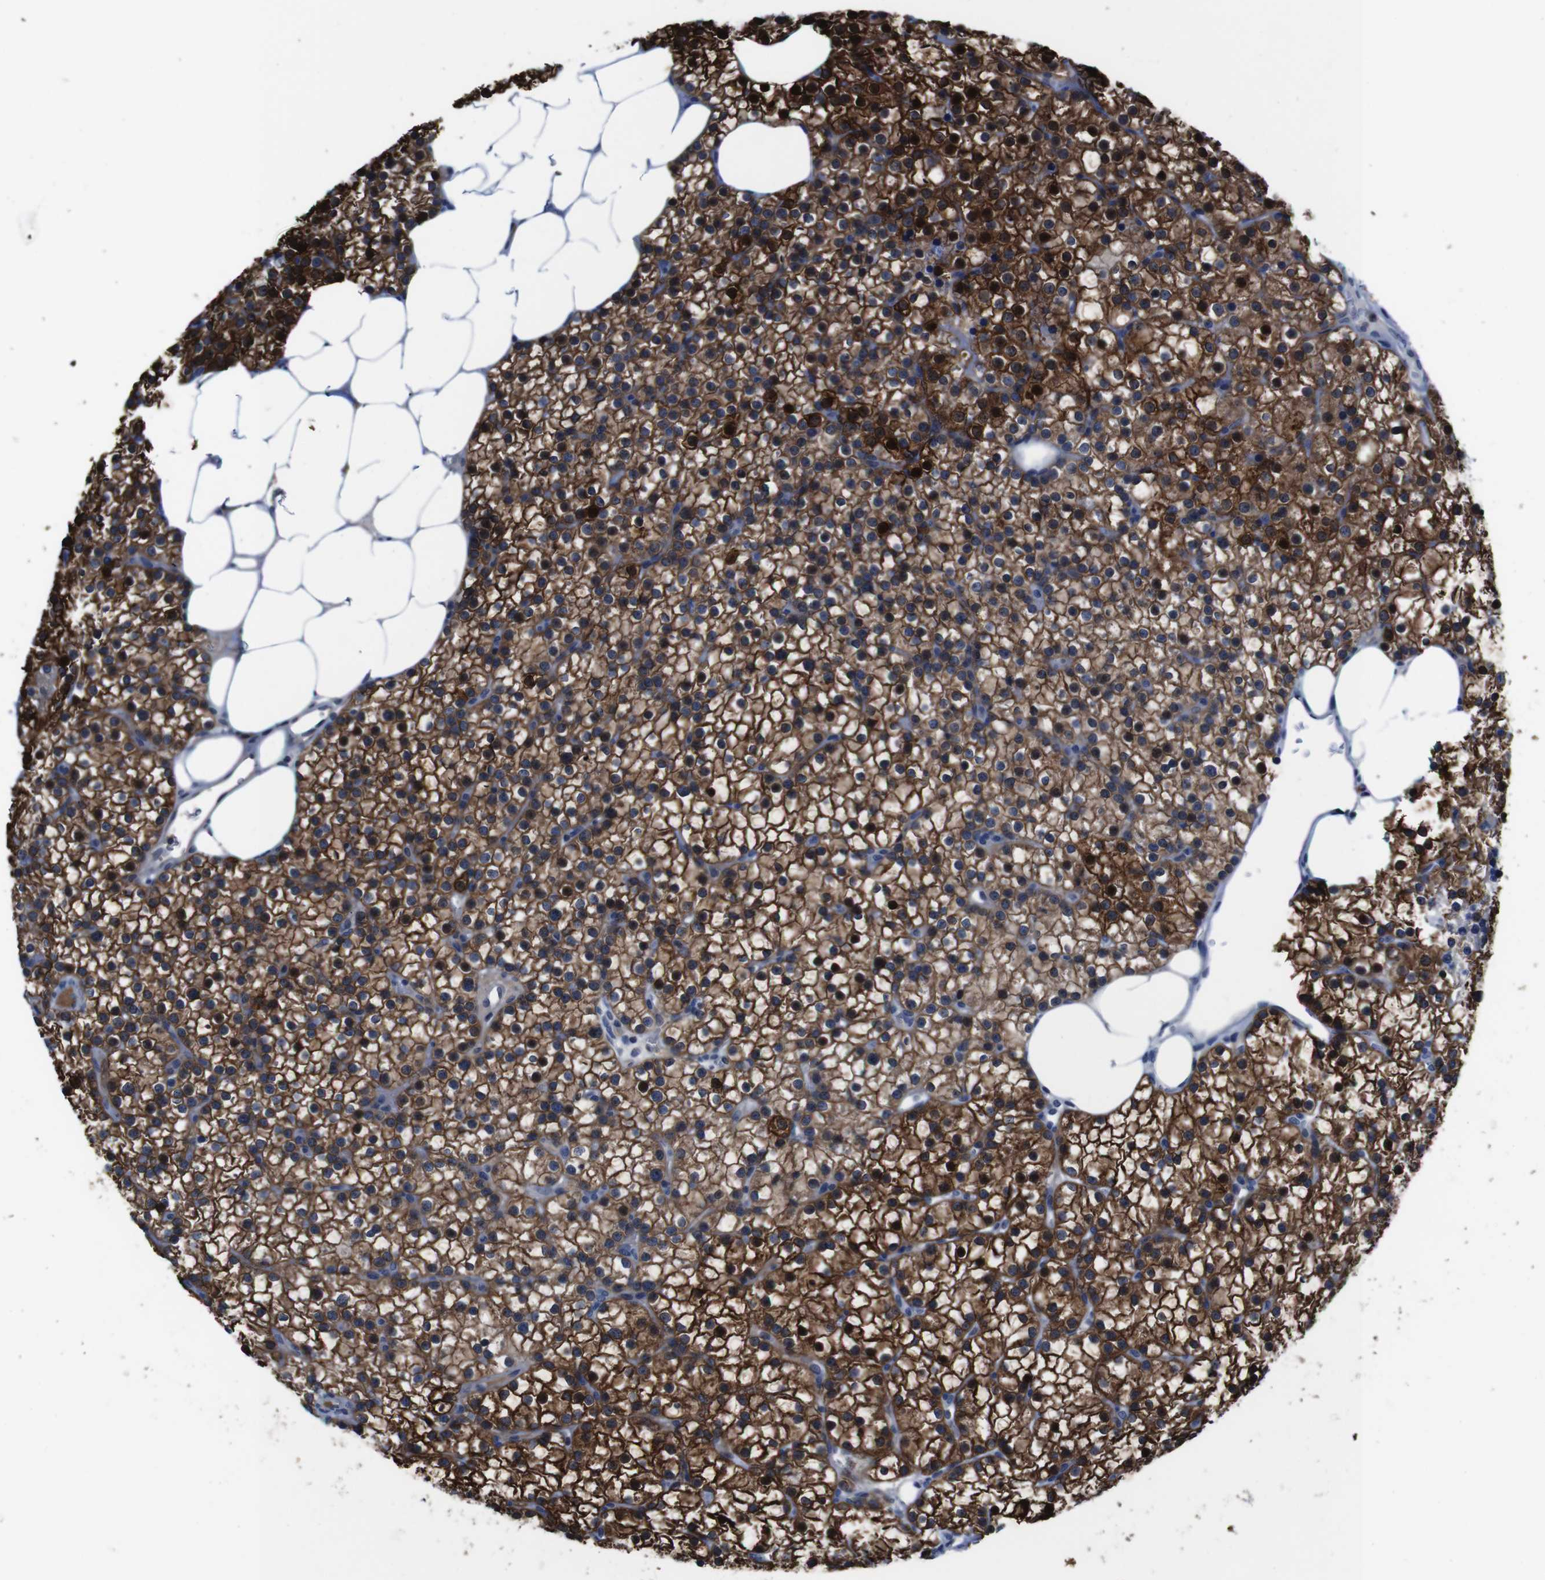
{"staining": {"intensity": "strong", "quantity": "25%-75%", "location": "cytoplasmic/membranous"}, "tissue": "parathyroid gland", "cell_type": "Glandular cells", "image_type": "normal", "snomed": [{"axis": "morphology", "description": "Normal tissue, NOS"}, {"axis": "morphology", "description": "Adenoma, NOS"}, {"axis": "topography", "description": "Parathyroid gland"}], "caption": "This histopathology image reveals immunohistochemistry staining of unremarkable parathyroid gland, with high strong cytoplasmic/membranous staining in approximately 25%-75% of glandular cells.", "gene": "SEMA4B", "patient": {"sex": "female", "age": 70}}